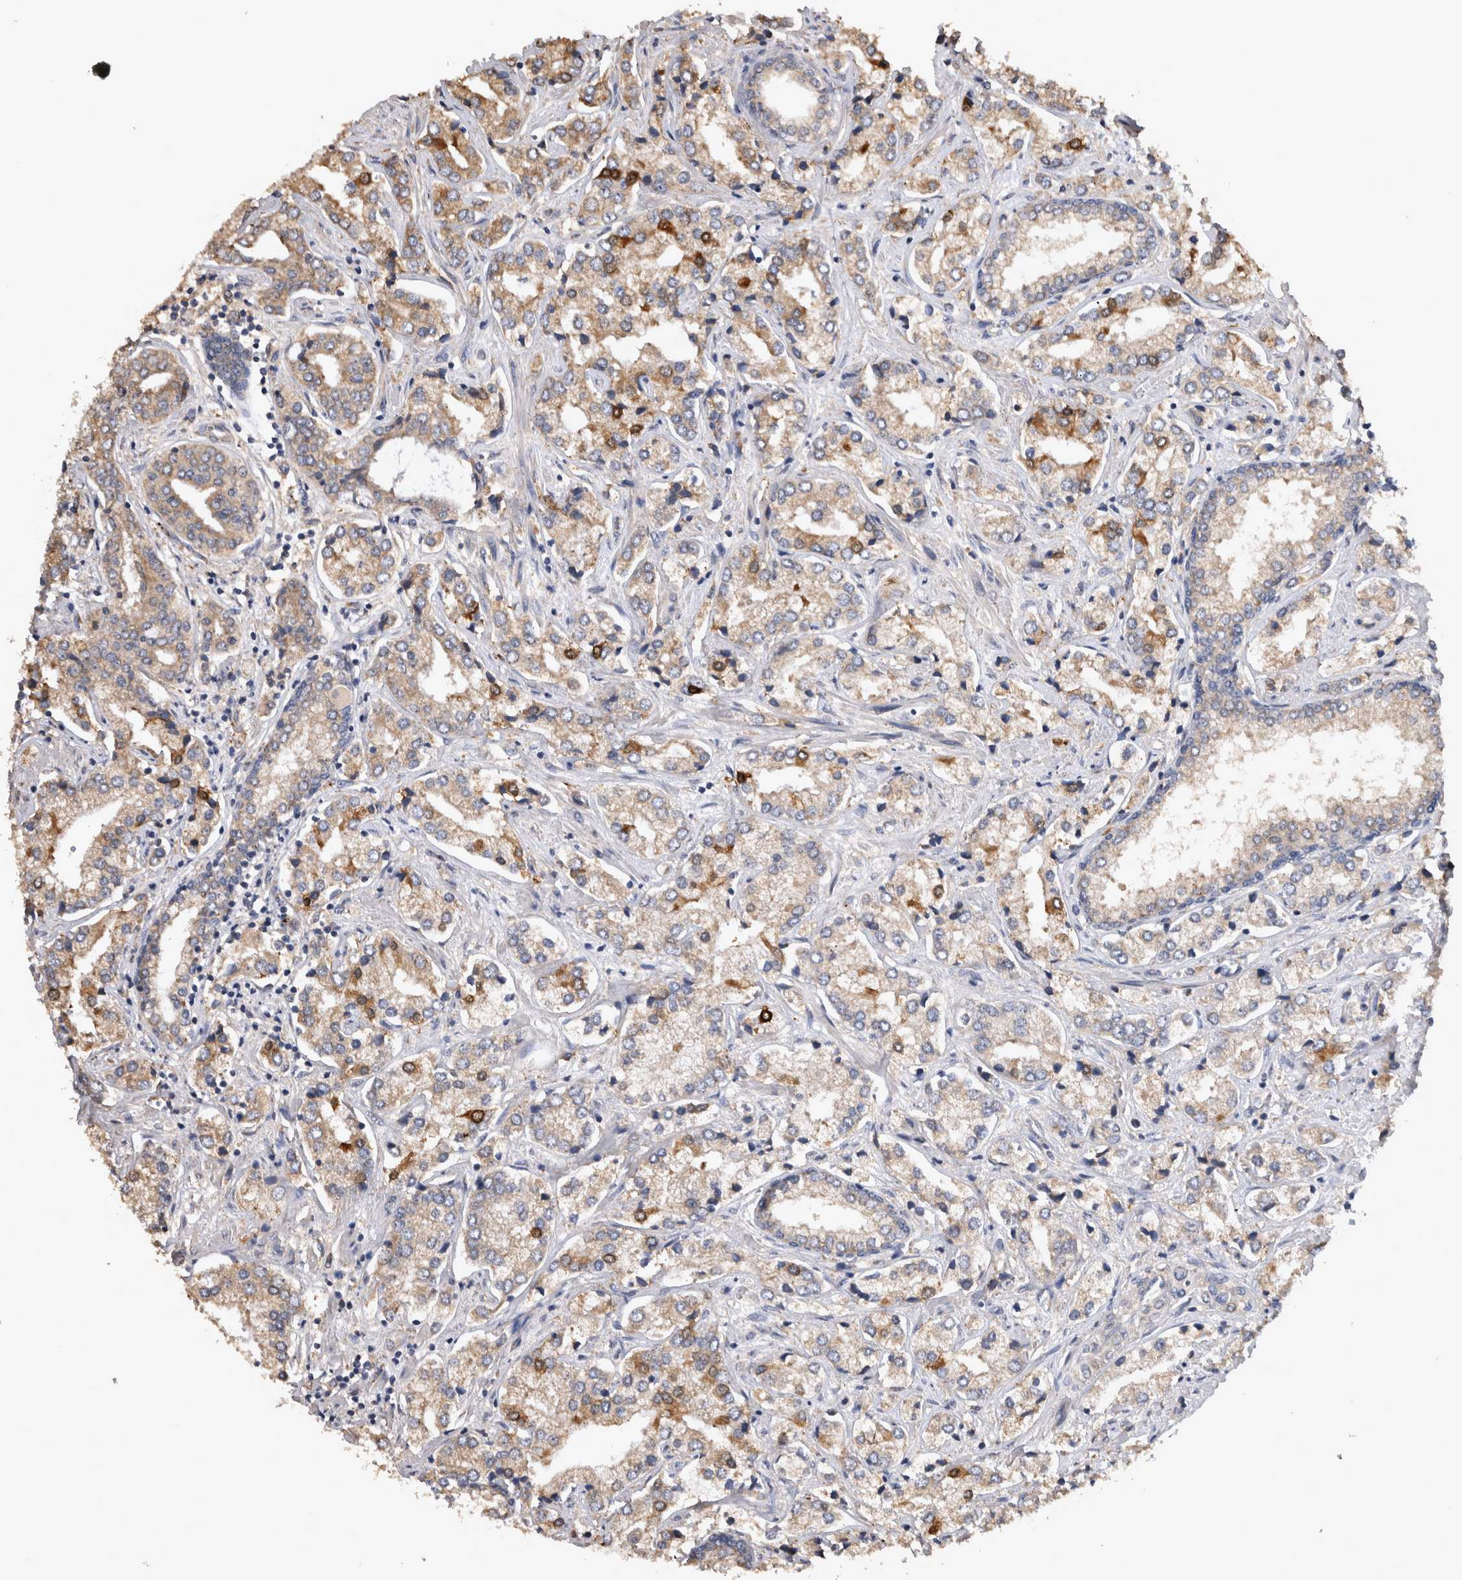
{"staining": {"intensity": "moderate", "quantity": "<25%", "location": "cytoplasmic/membranous"}, "tissue": "prostate cancer", "cell_type": "Tumor cells", "image_type": "cancer", "snomed": [{"axis": "morphology", "description": "Adenocarcinoma, High grade"}, {"axis": "topography", "description": "Prostate"}], "caption": "An immunohistochemistry image of tumor tissue is shown. Protein staining in brown highlights moderate cytoplasmic/membranous positivity in prostate cancer within tumor cells. (brown staining indicates protein expression, while blue staining denotes nuclei).", "gene": "TMED7", "patient": {"sex": "male", "age": 66}}